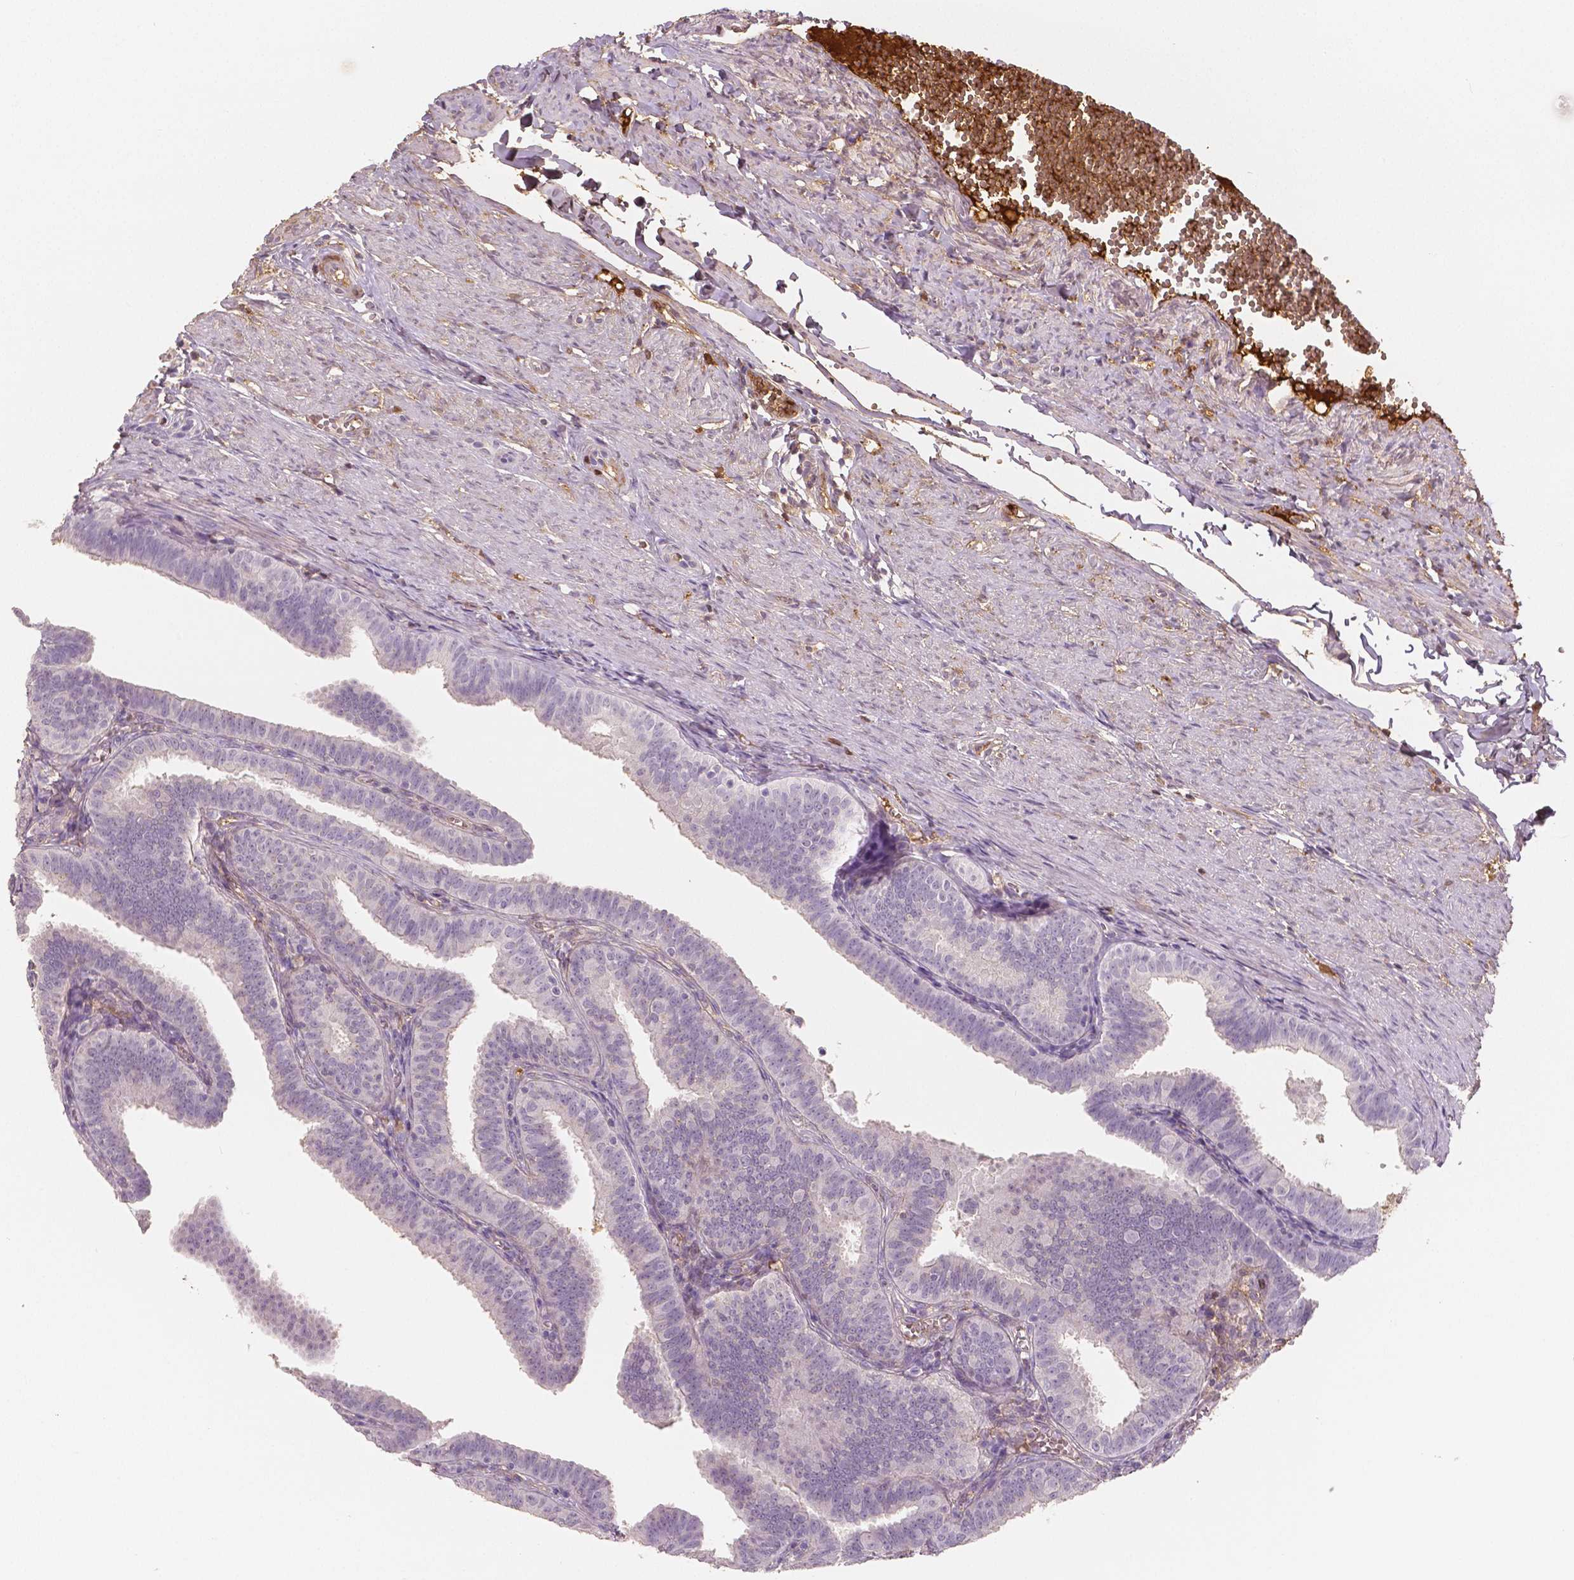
{"staining": {"intensity": "negative", "quantity": "none", "location": "none"}, "tissue": "fallopian tube", "cell_type": "Glandular cells", "image_type": "normal", "snomed": [{"axis": "morphology", "description": "Normal tissue, NOS"}, {"axis": "topography", "description": "Fallopian tube"}], "caption": "A photomicrograph of human fallopian tube is negative for staining in glandular cells. The staining is performed using DAB (3,3'-diaminobenzidine) brown chromogen with nuclei counter-stained in using hematoxylin.", "gene": "APOA4", "patient": {"sex": "female", "age": 25}}